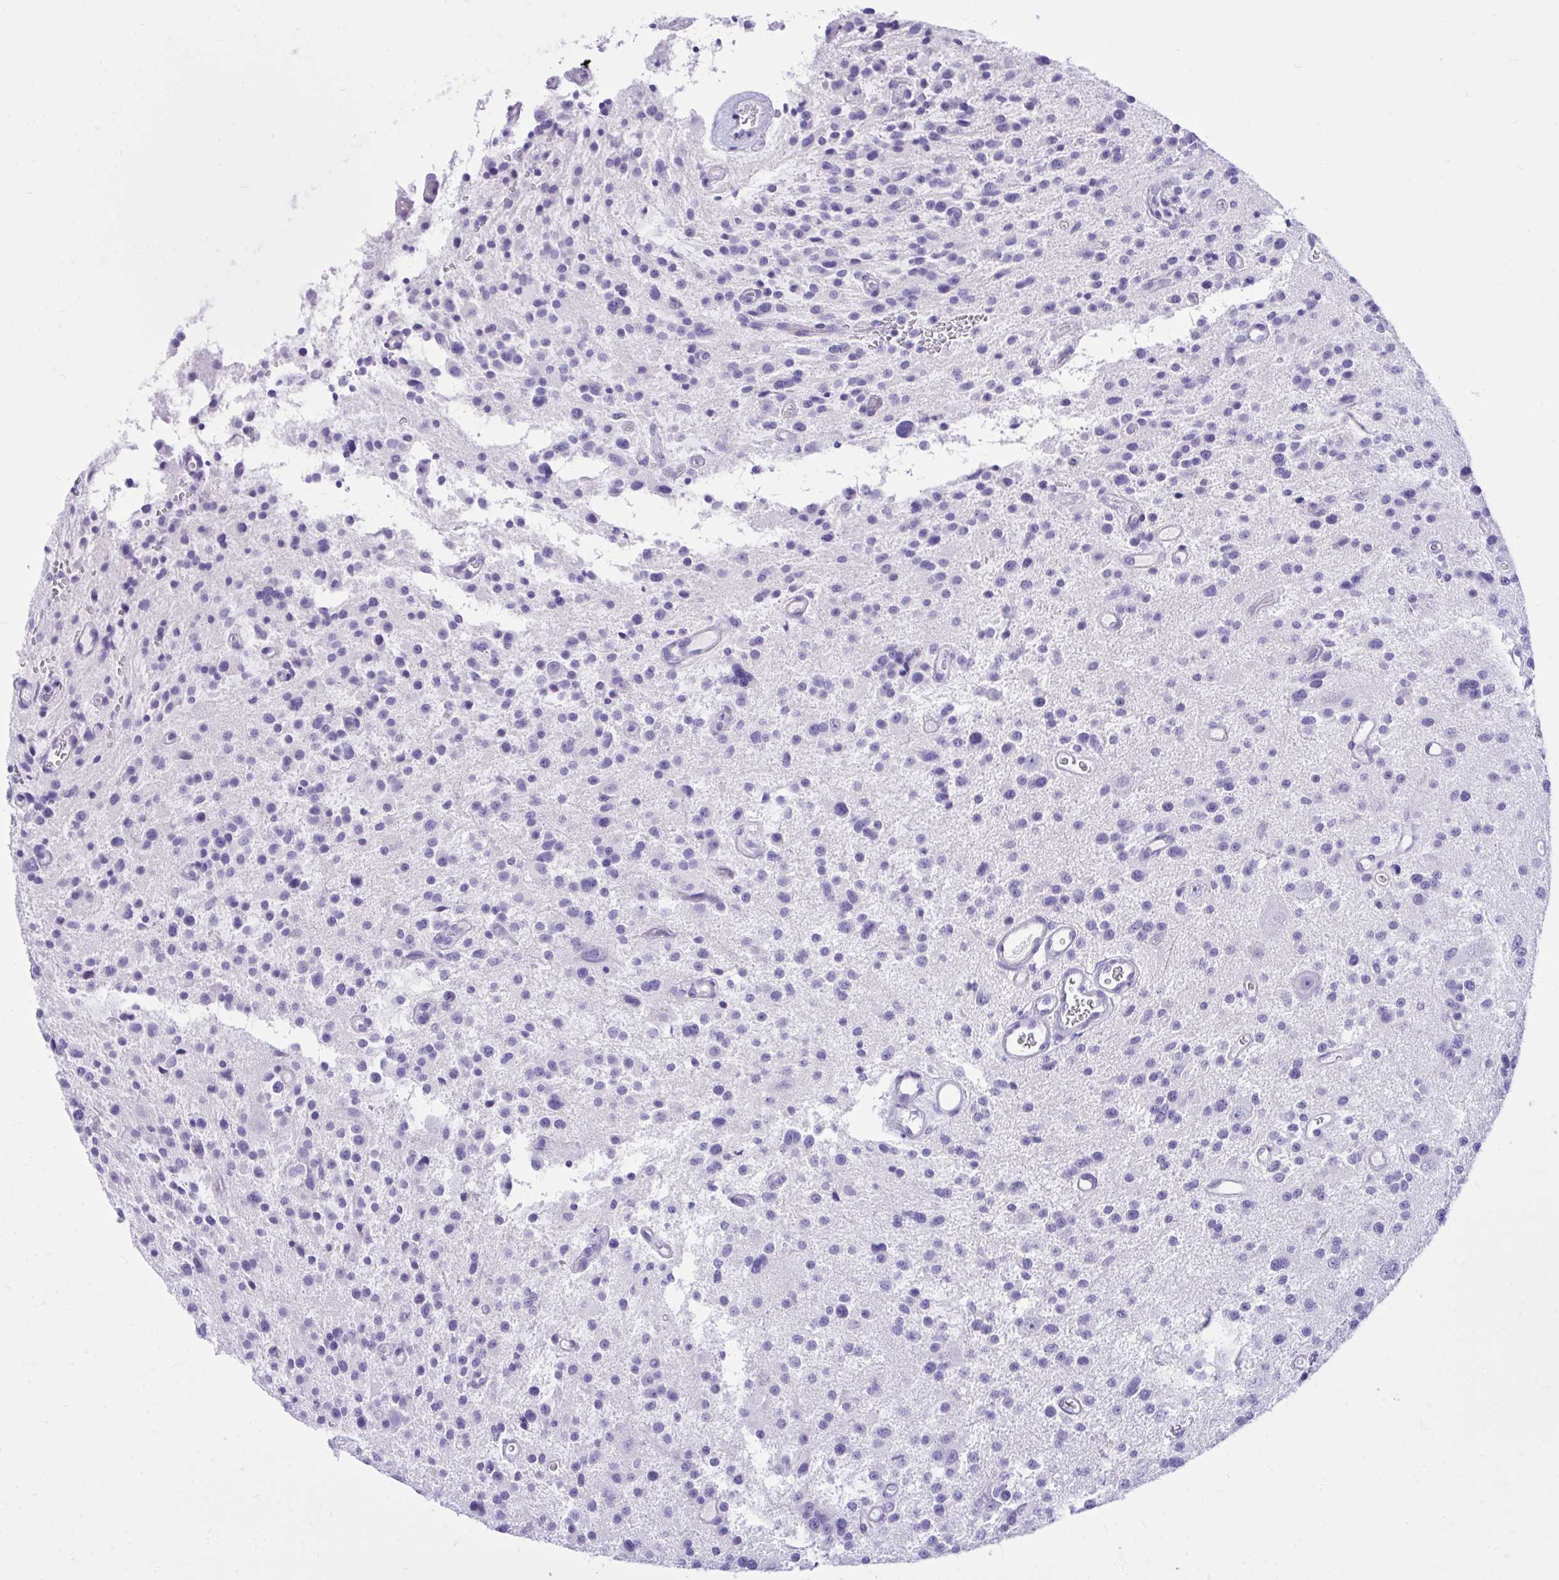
{"staining": {"intensity": "negative", "quantity": "none", "location": "none"}, "tissue": "glioma", "cell_type": "Tumor cells", "image_type": "cancer", "snomed": [{"axis": "morphology", "description": "Glioma, malignant, Low grade"}, {"axis": "topography", "description": "Brain"}], "caption": "The IHC micrograph has no significant positivity in tumor cells of low-grade glioma (malignant) tissue.", "gene": "KCNN4", "patient": {"sex": "male", "age": 43}}